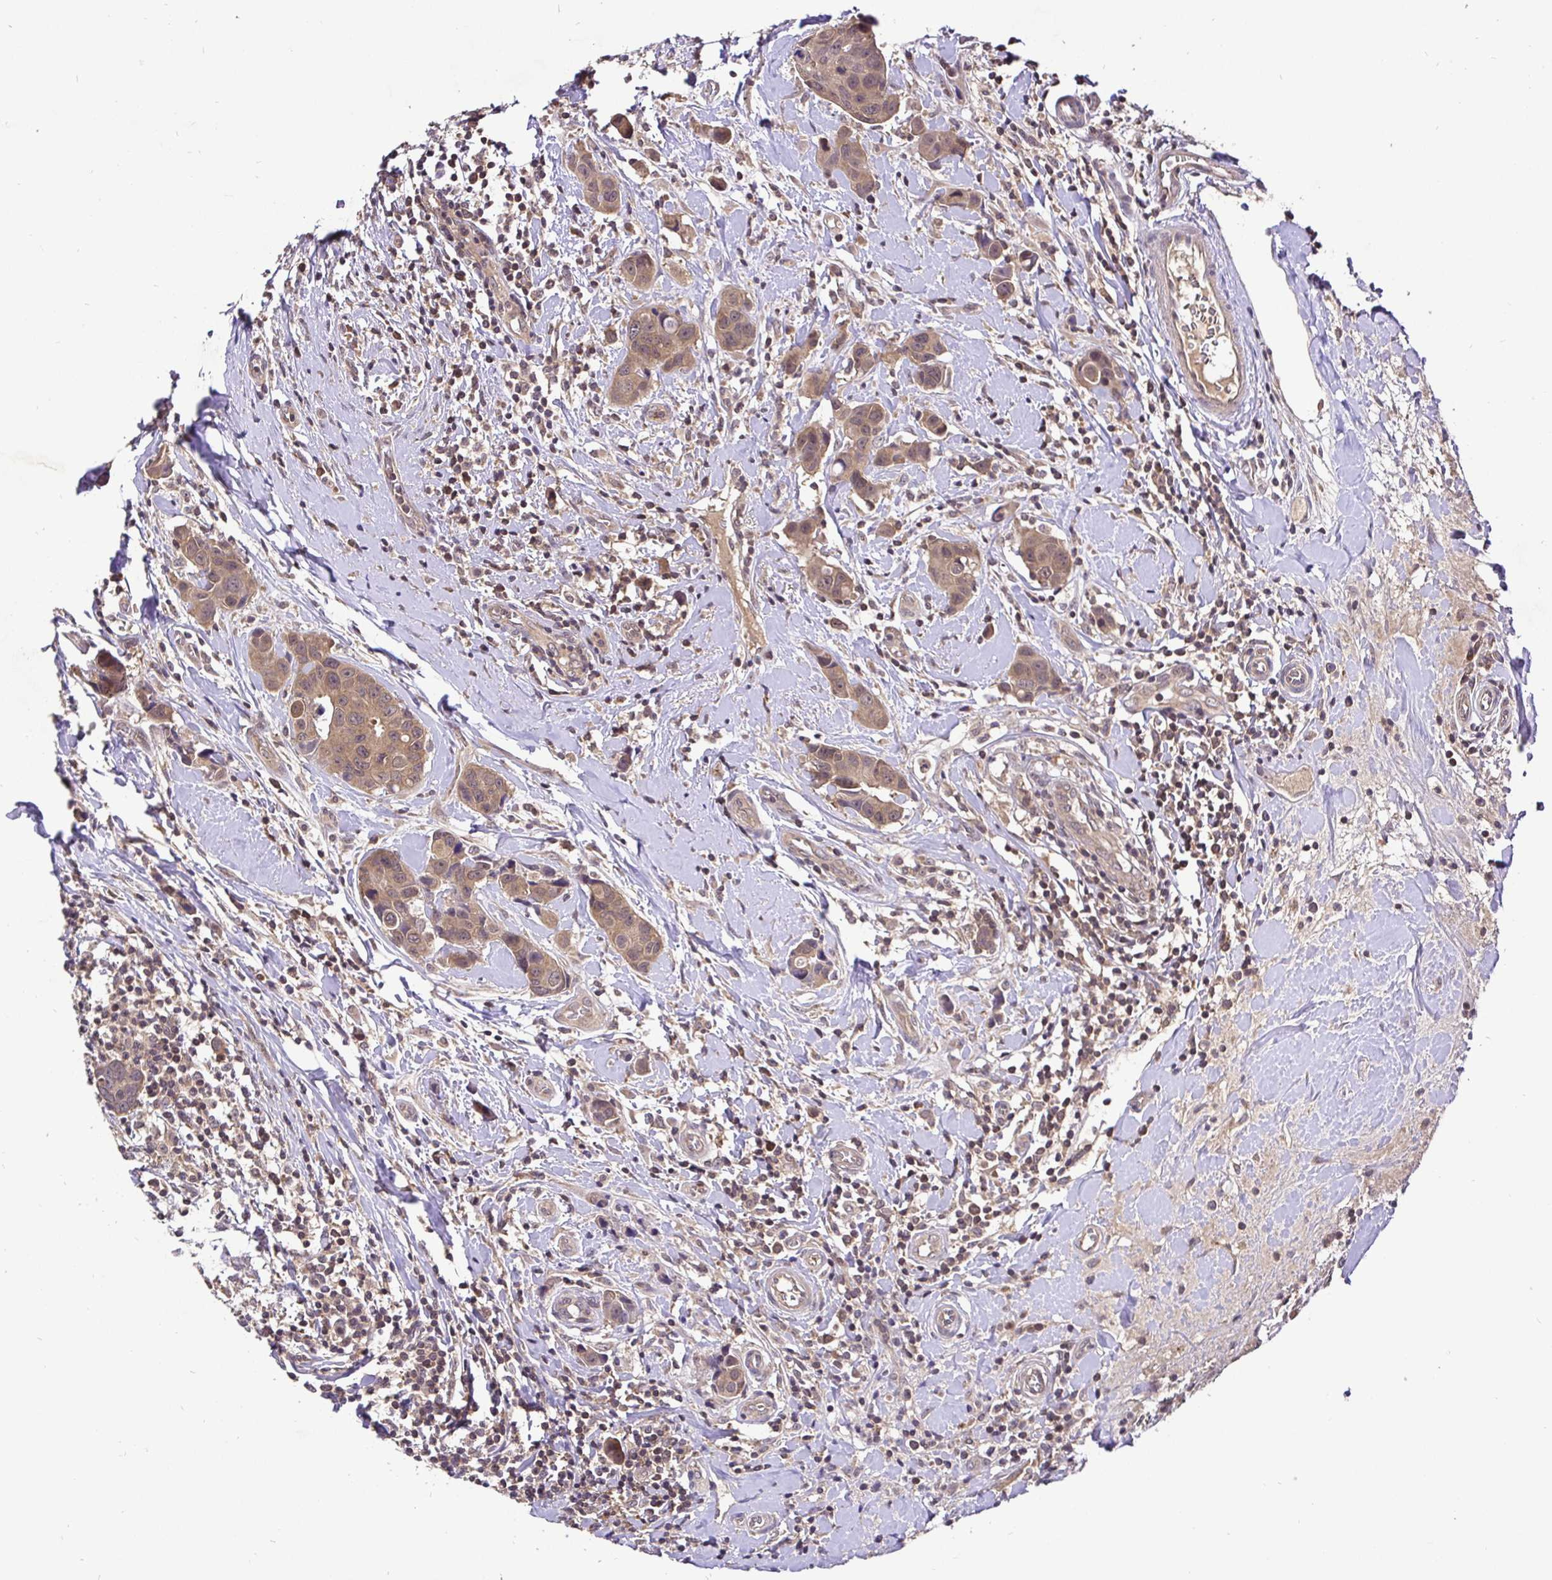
{"staining": {"intensity": "moderate", "quantity": ">75%", "location": "cytoplasmic/membranous,nuclear"}, "tissue": "breast cancer", "cell_type": "Tumor cells", "image_type": "cancer", "snomed": [{"axis": "morphology", "description": "Duct carcinoma"}, {"axis": "topography", "description": "Breast"}], "caption": "Breast infiltrating ductal carcinoma stained with DAB immunohistochemistry demonstrates medium levels of moderate cytoplasmic/membranous and nuclear staining in about >75% of tumor cells.", "gene": "UBE2M", "patient": {"sex": "female", "age": 24}}